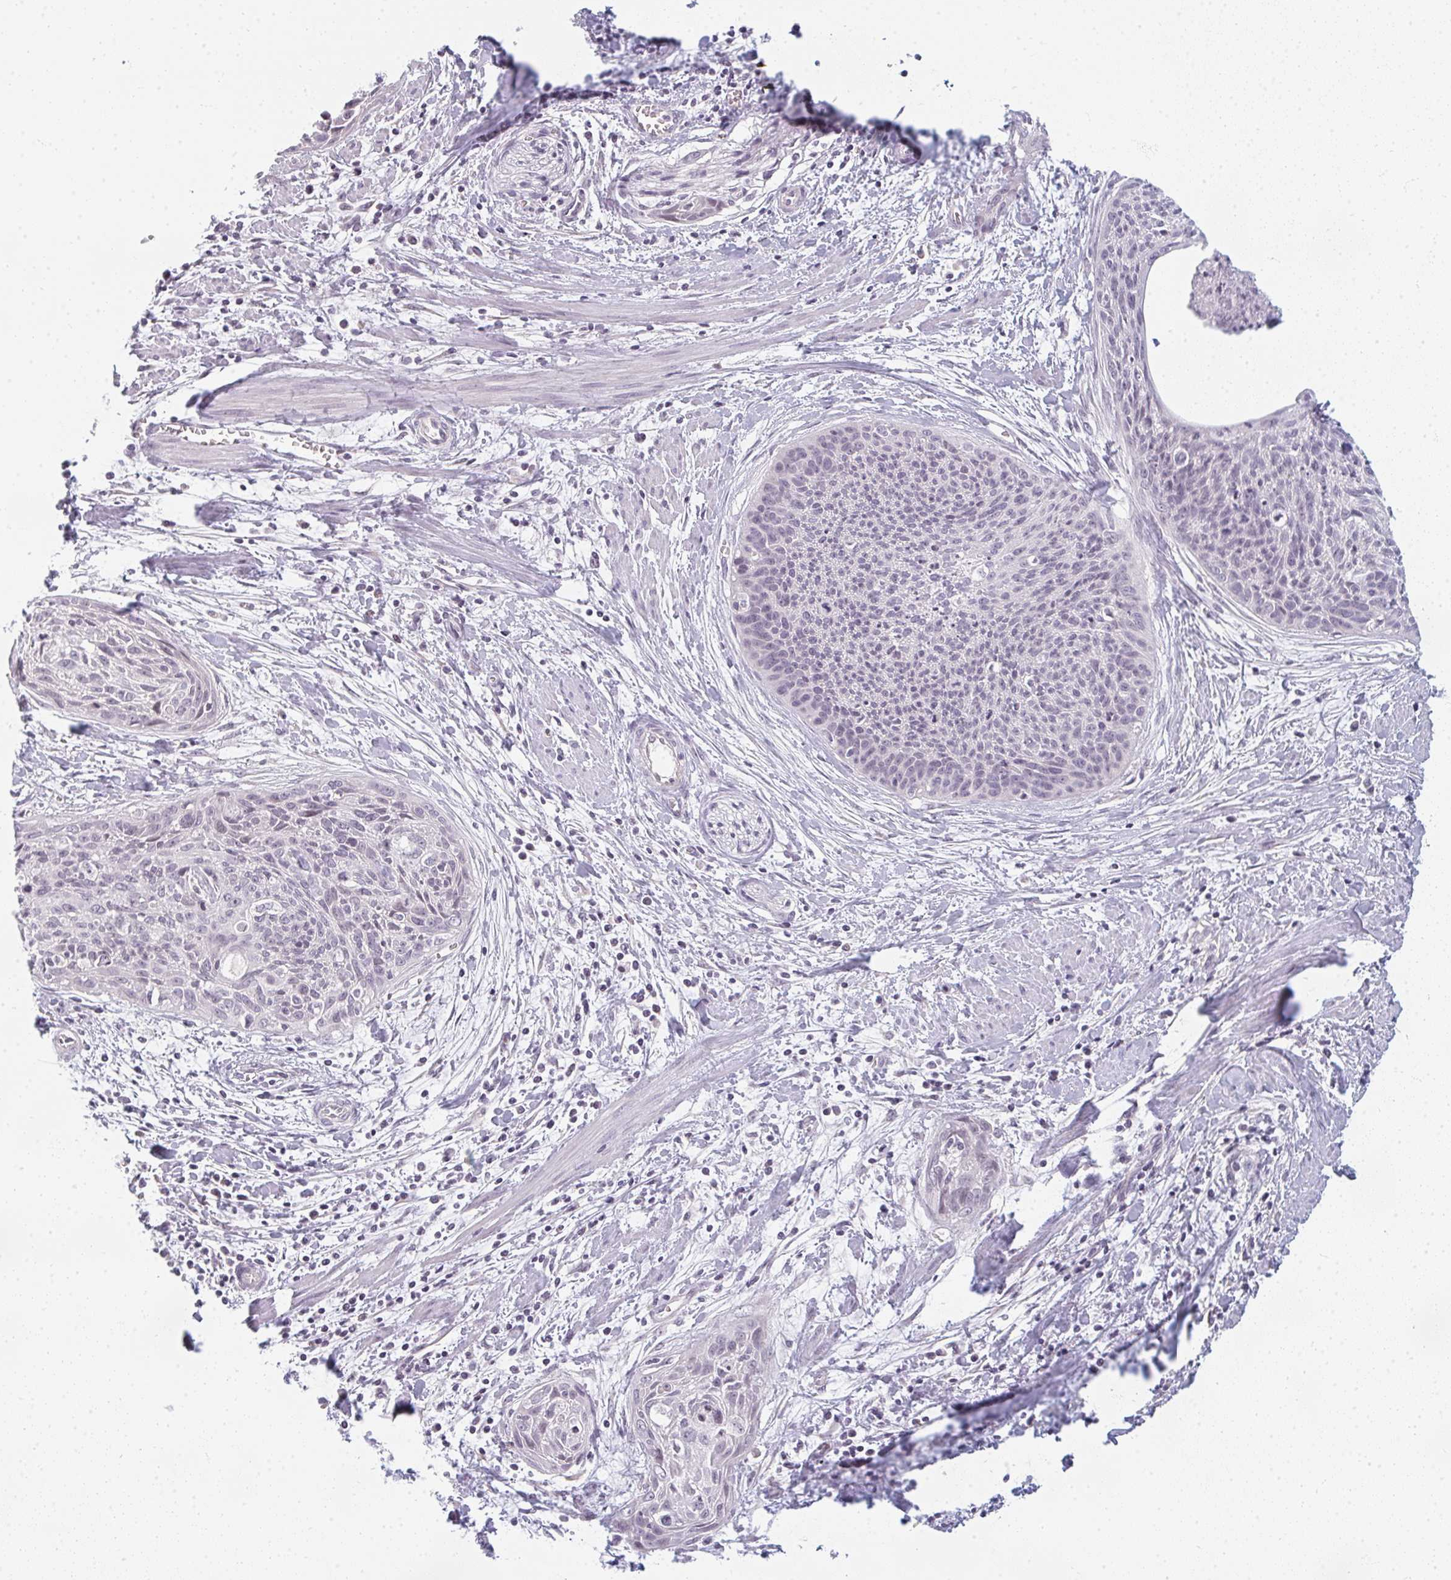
{"staining": {"intensity": "negative", "quantity": "none", "location": "none"}, "tissue": "cervical cancer", "cell_type": "Tumor cells", "image_type": "cancer", "snomed": [{"axis": "morphology", "description": "Squamous cell carcinoma, NOS"}, {"axis": "topography", "description": "Cervix"}], "caption": "Tumor cells show no significant protein expression in squamous cell carcinoma (cervical).", "gene": "RBBP6", "patient": {"sex": "female", "age": 55}}